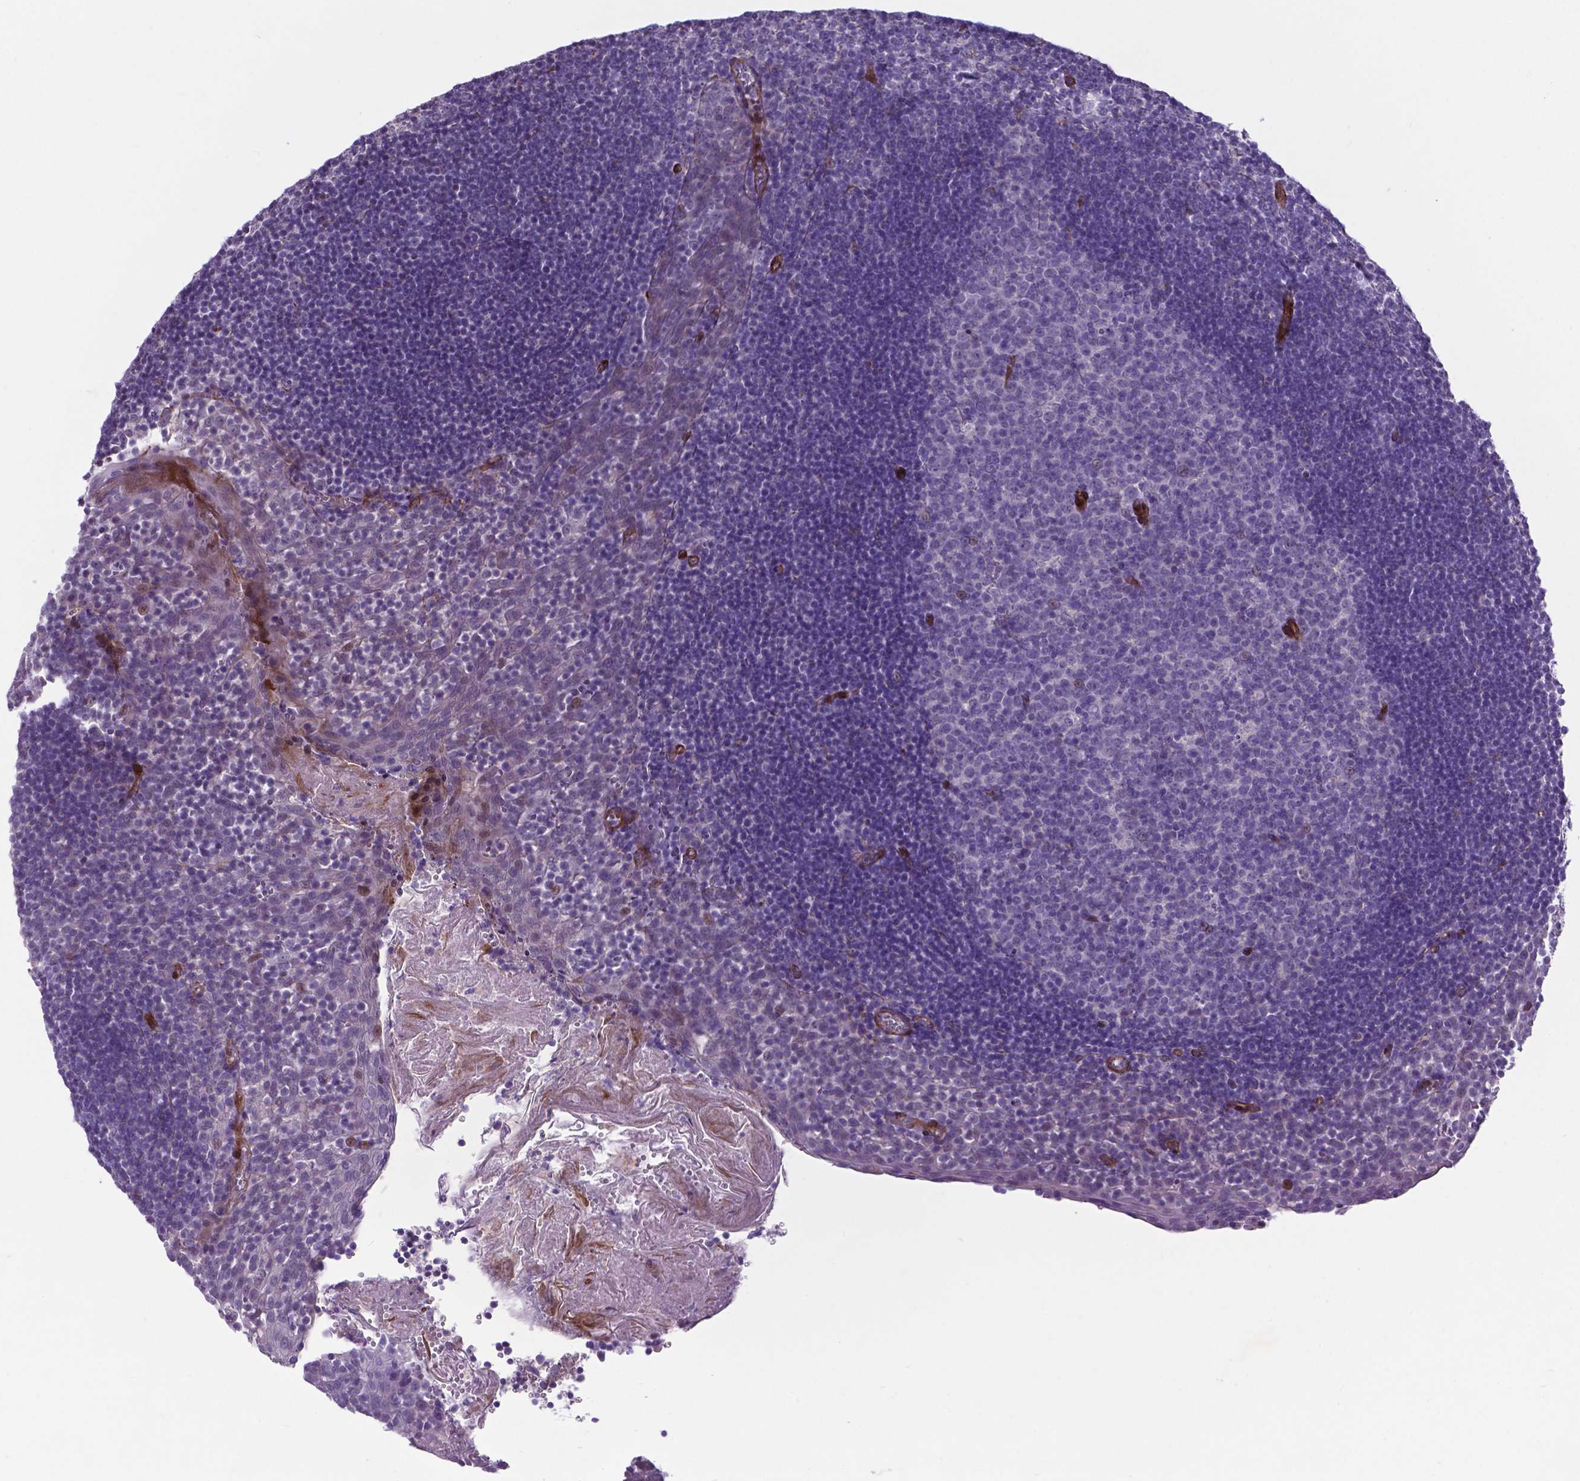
{"staining": {"intensity": "negative", "quantity": "none", "location": "none"}, "tissue": "lymph node", "cell_type": "Germinal center cells", "image_type": "normal", "snomed": [{"axis": "morphology", "description": "Normal tissue, NOS"}, {"axis": "topography", "description": "Lymph node"}], "caption": "The immunohistochemistry micrograph has no significant staining in germinal center cells of lymph node. (Brightfield microscopy of DAB IHC at high magnification).", "gene": "PFKFB4", "patient": {"sex": "female", "age": 21}}